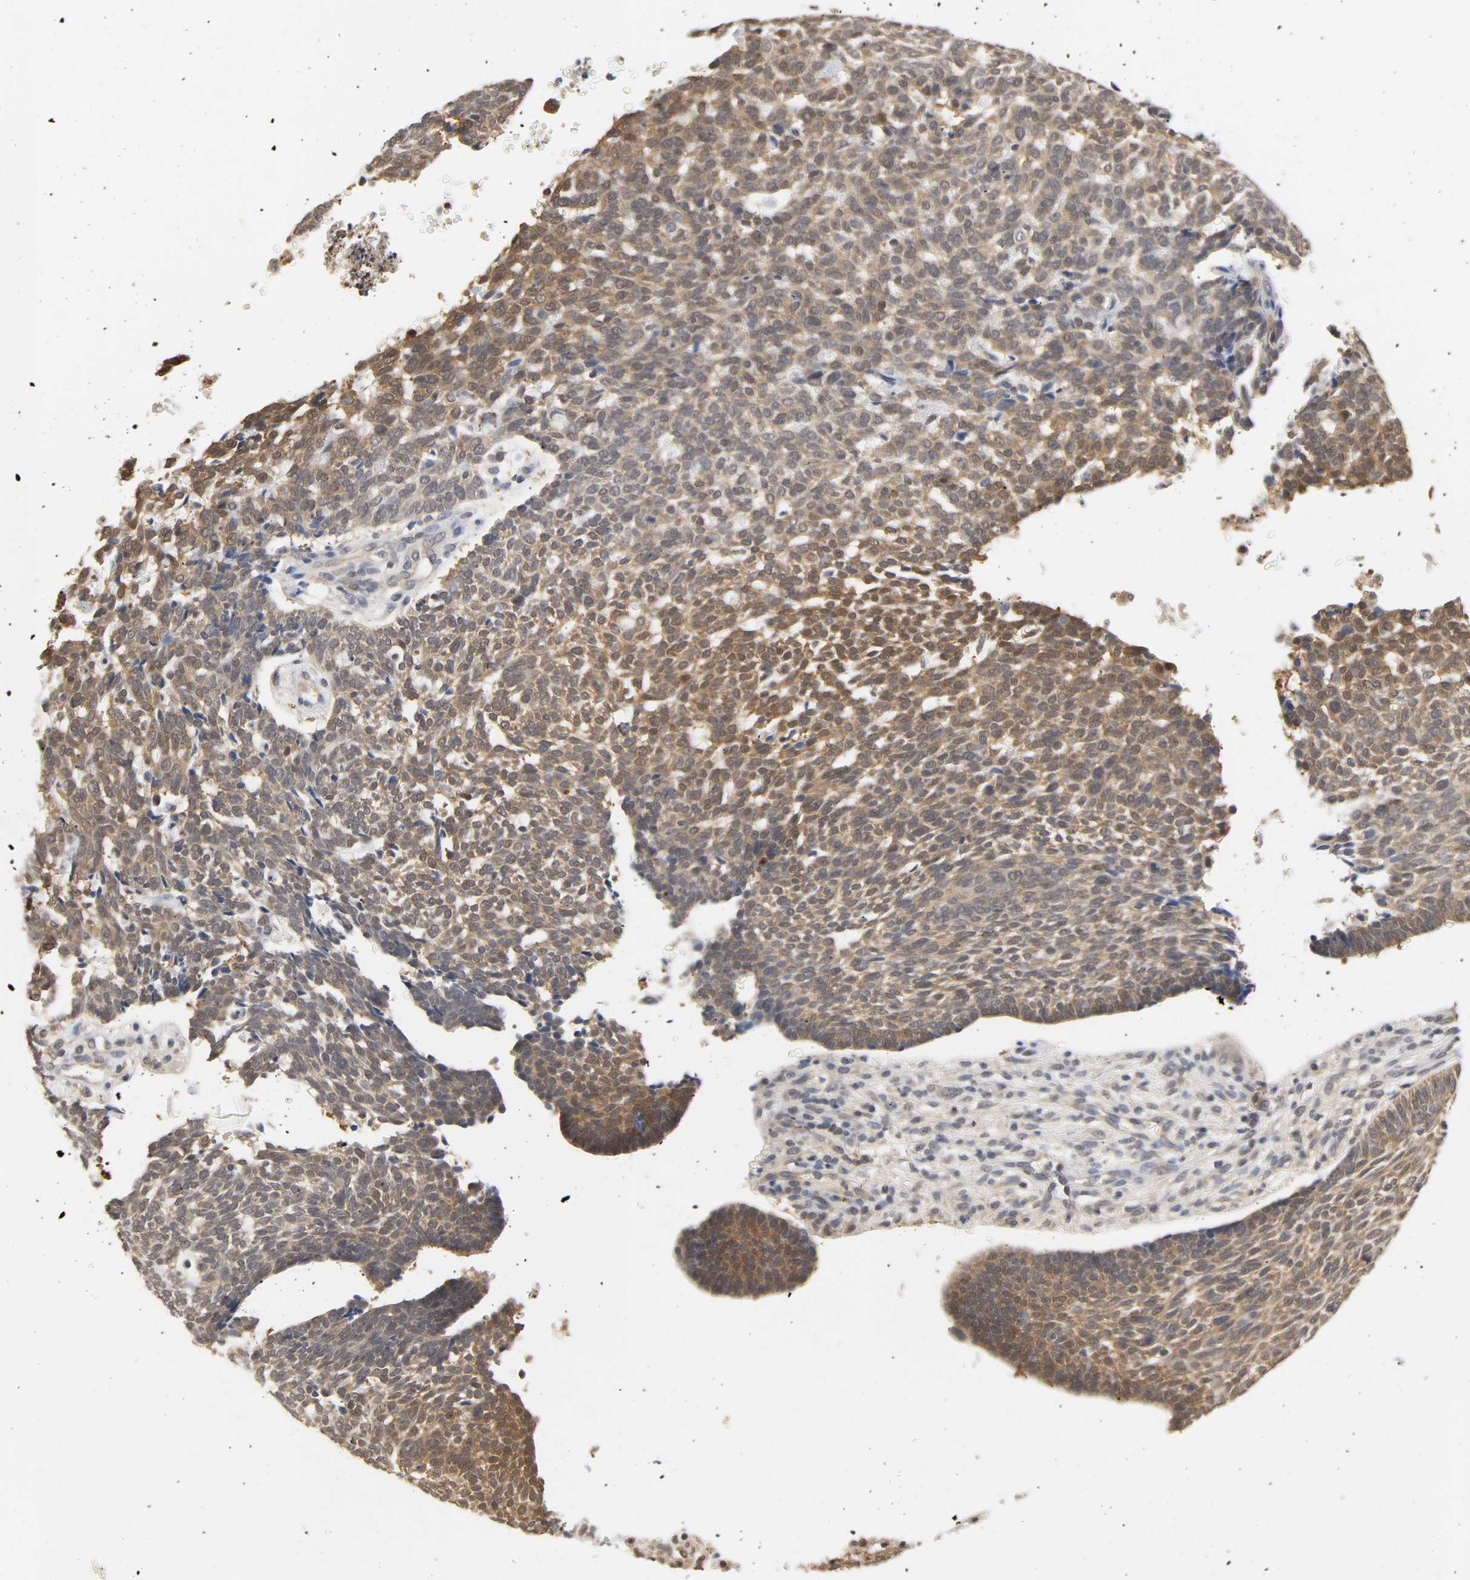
{"staining": {"intensity": "weak", "quantity": ">75%", "location": "cytoplasmic/membranous"}, "tissue": "skin cancer", "cell_type": "Tumor cells", "image_type": "cancer", "snomed": [{"axis": "morphology", "description": "Normal tissue, NOS"}, {"axis": "morphology", "description": "Basal cell carcinoma"}, {"axis": "topography", "description": "Skin"}], "caption": "Immunohistochemical staining of human basal cell carcinoma (skin) exhibits weak cytoplasmic/membranous protein expression in about >75% of tumor cells. (IHC, brightfield microscopy, high magnification).", "gene": "MIF", "patient": {"sex": "male", "age": 87}}